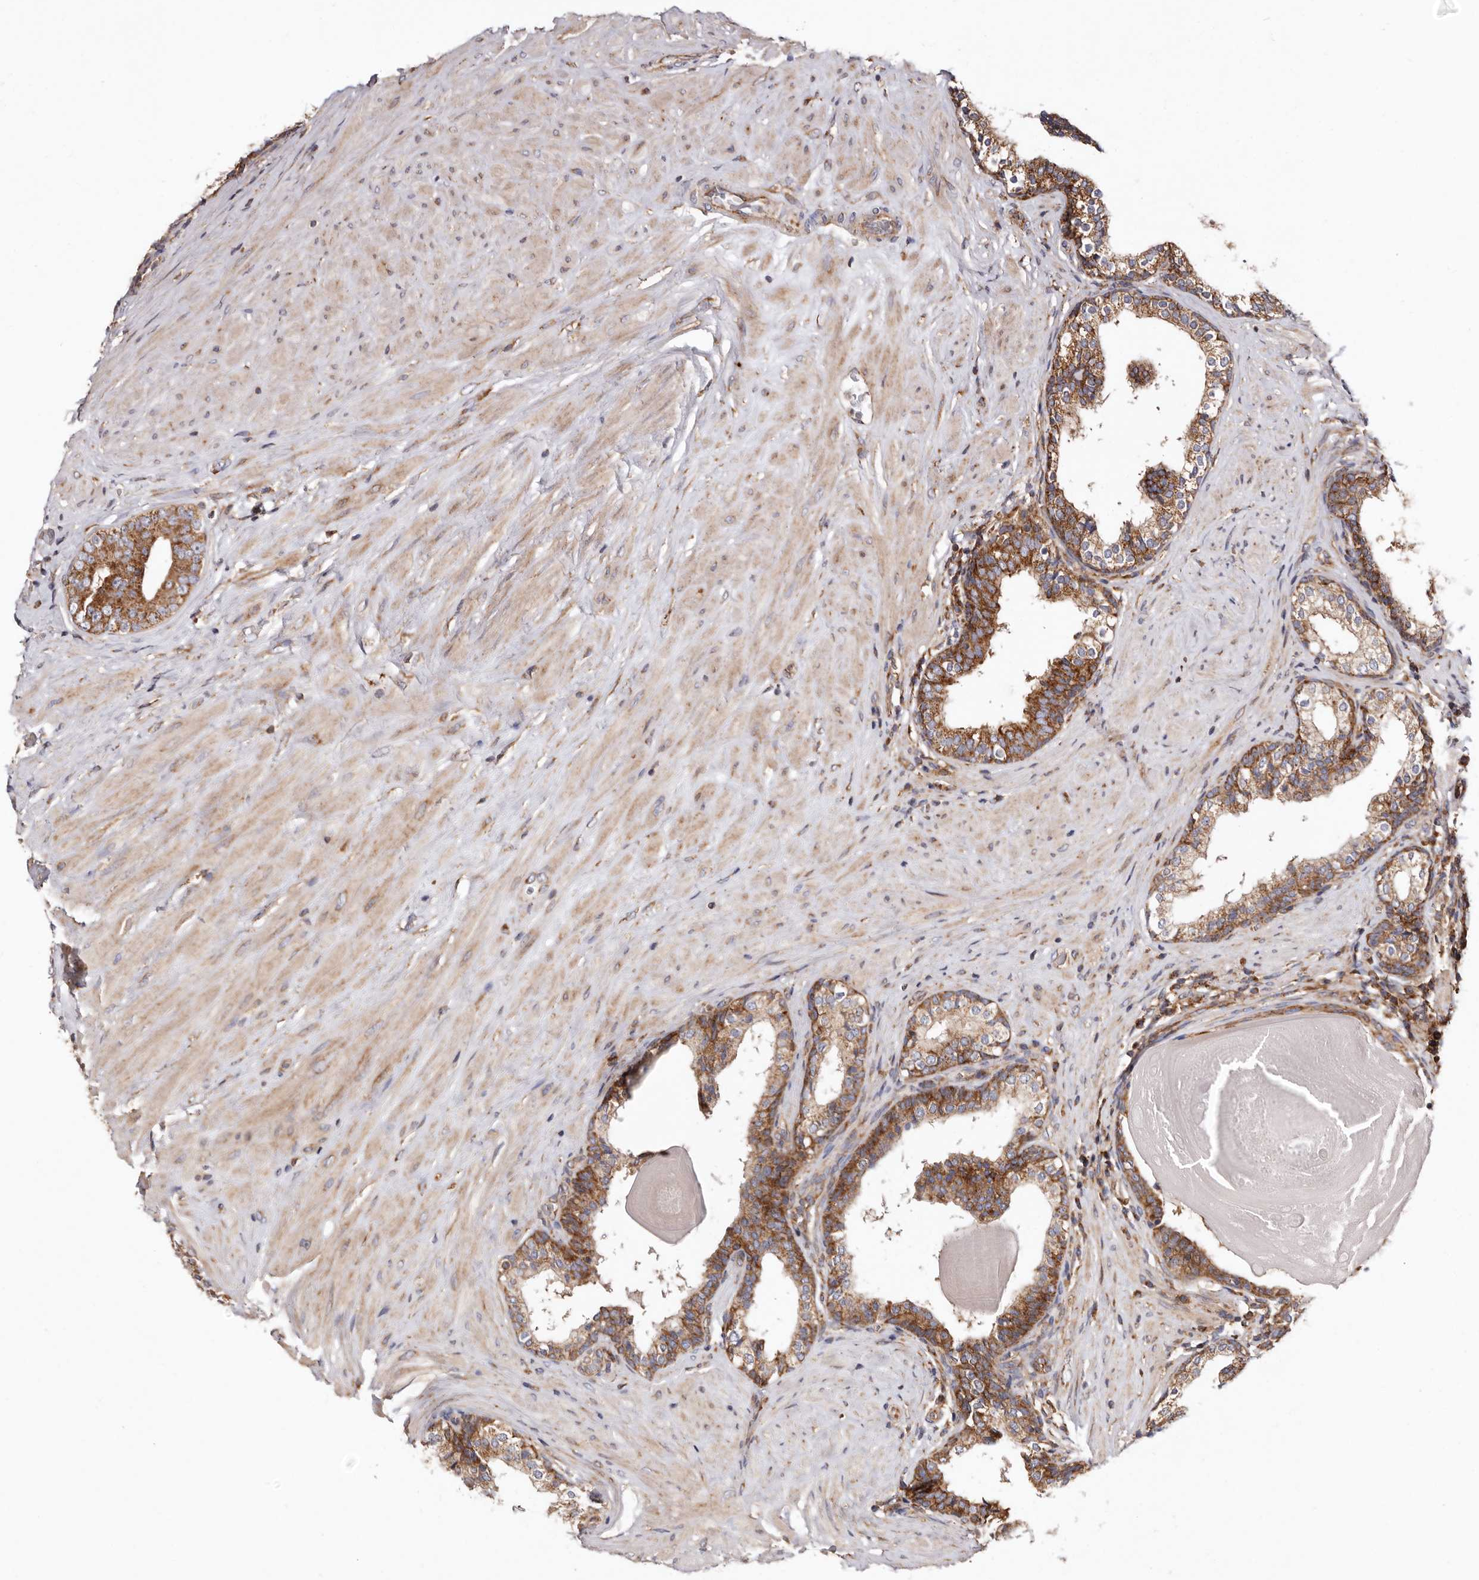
{"staining": {"intensity": "moderate", "quantity": ">75%", "location": "cytoplasmic/membranous"}, "tissue": "prostate cancer", "cell_type": "Tumor cells", "image_type": "cancer", "snomed": [{"axis": "morphology", "description": "Adenocarcinoma, High grade"}, {"axis": "topography", "description": "Prostate"}], "caption": "Immunohistochemical staining of human prostate adenocarcinoma (high-grade) displays medium levels of moderate cytoplasmic/membranous positivity in about >75% of tumor cells.", "gene": "COQ8B", "patient": {"sex": "male", "age": 56}}